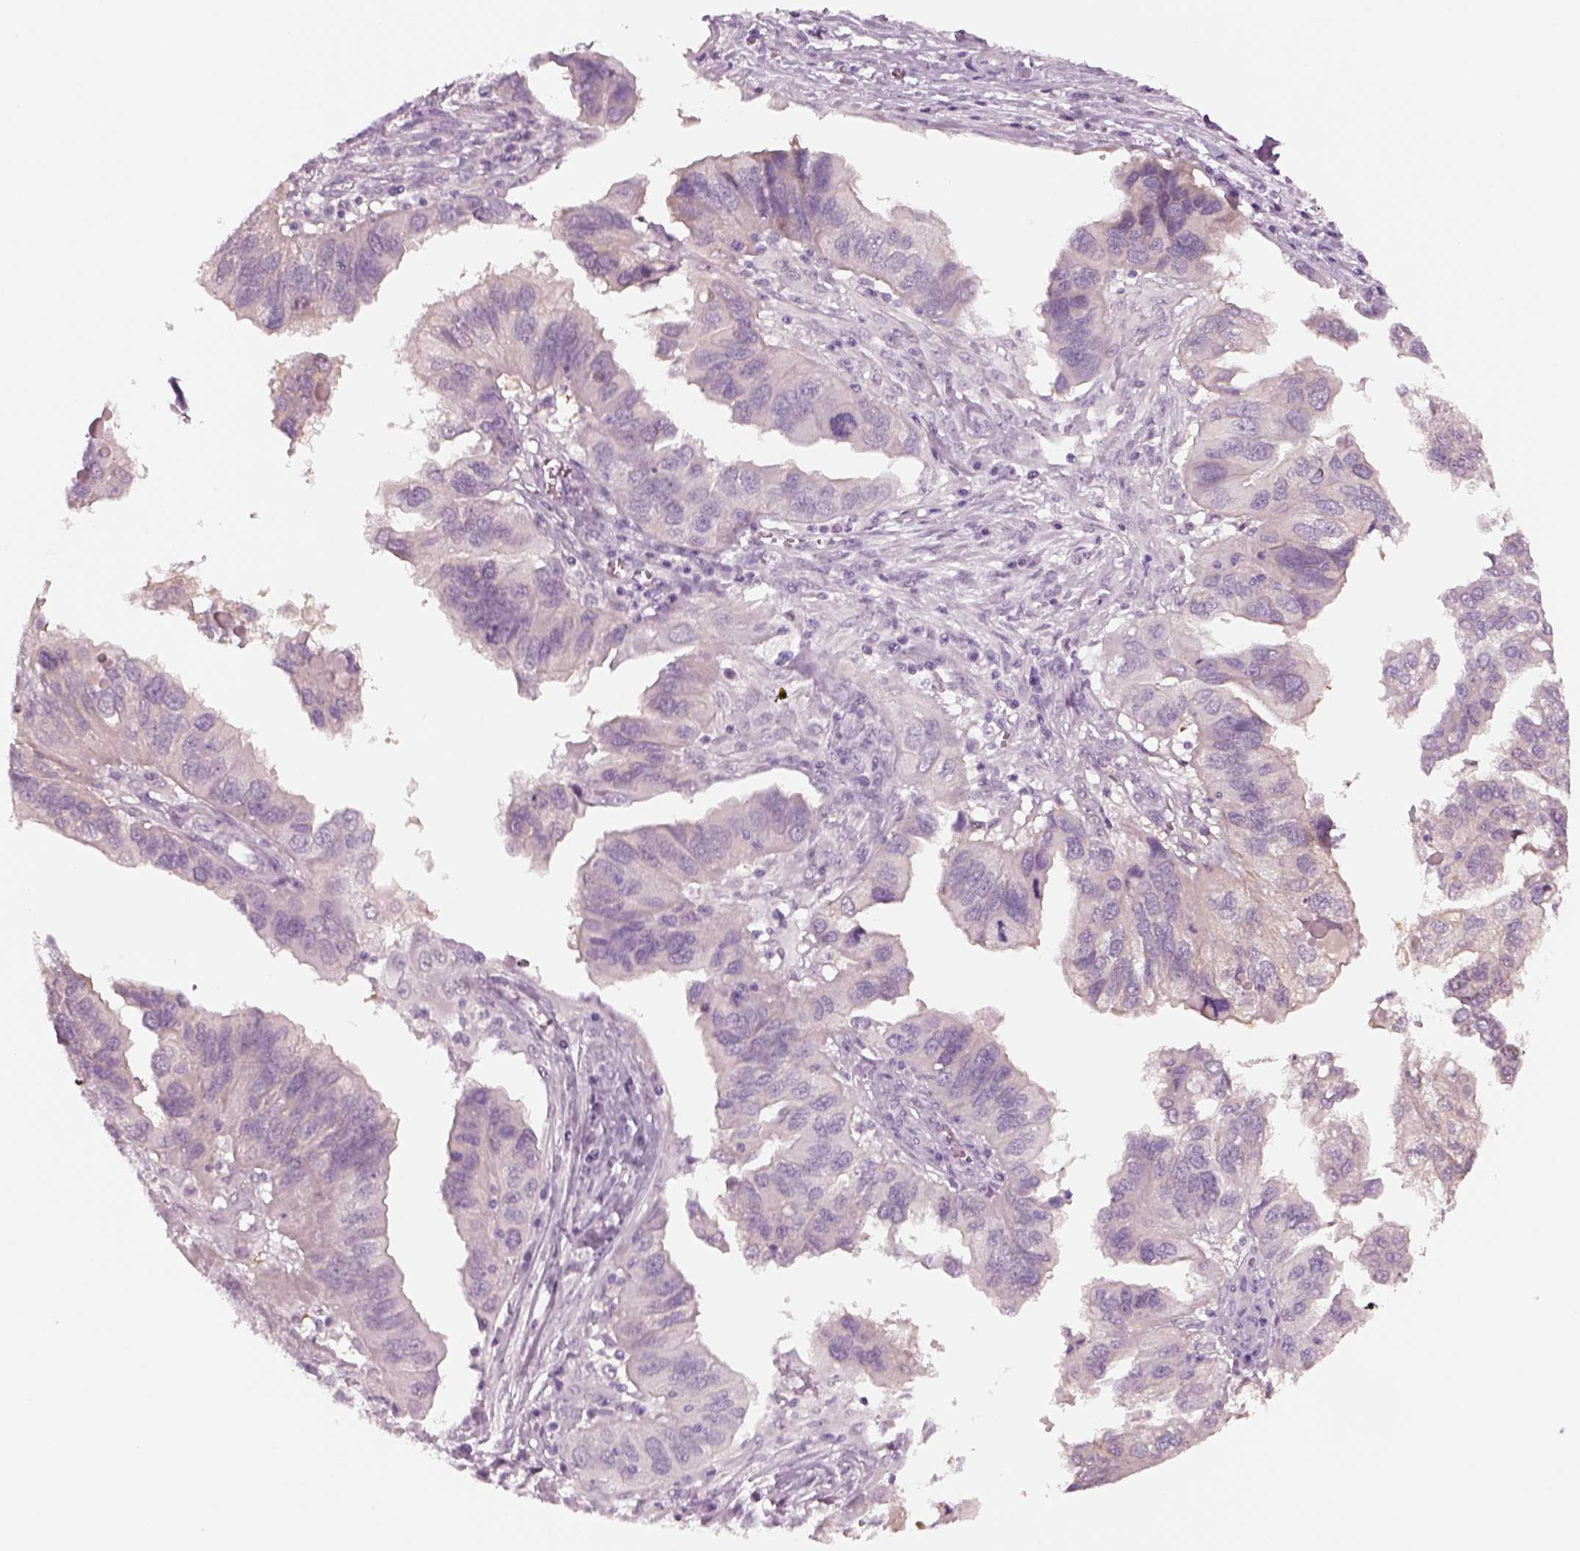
{"staining": {"intensity": "negative", "quantity": "none", "location": "none"}, "tissue": "ovarian cancer", "cell_type": "Tumor cells", "image_type": "cancer", "snomed": [{"axis": "morphology", "description": "Cystadenocarcinoma, serous, NOS"}, {"axis": "topography", "description": "Ovary"}], "caption": "Image shows no significant protein staining in tumor cells of ovarian serous cystadenocarcinoma. Nuclei are stained in blue.", "gene": "KRT75", "patient": {"sex": "female", "age": 79}}